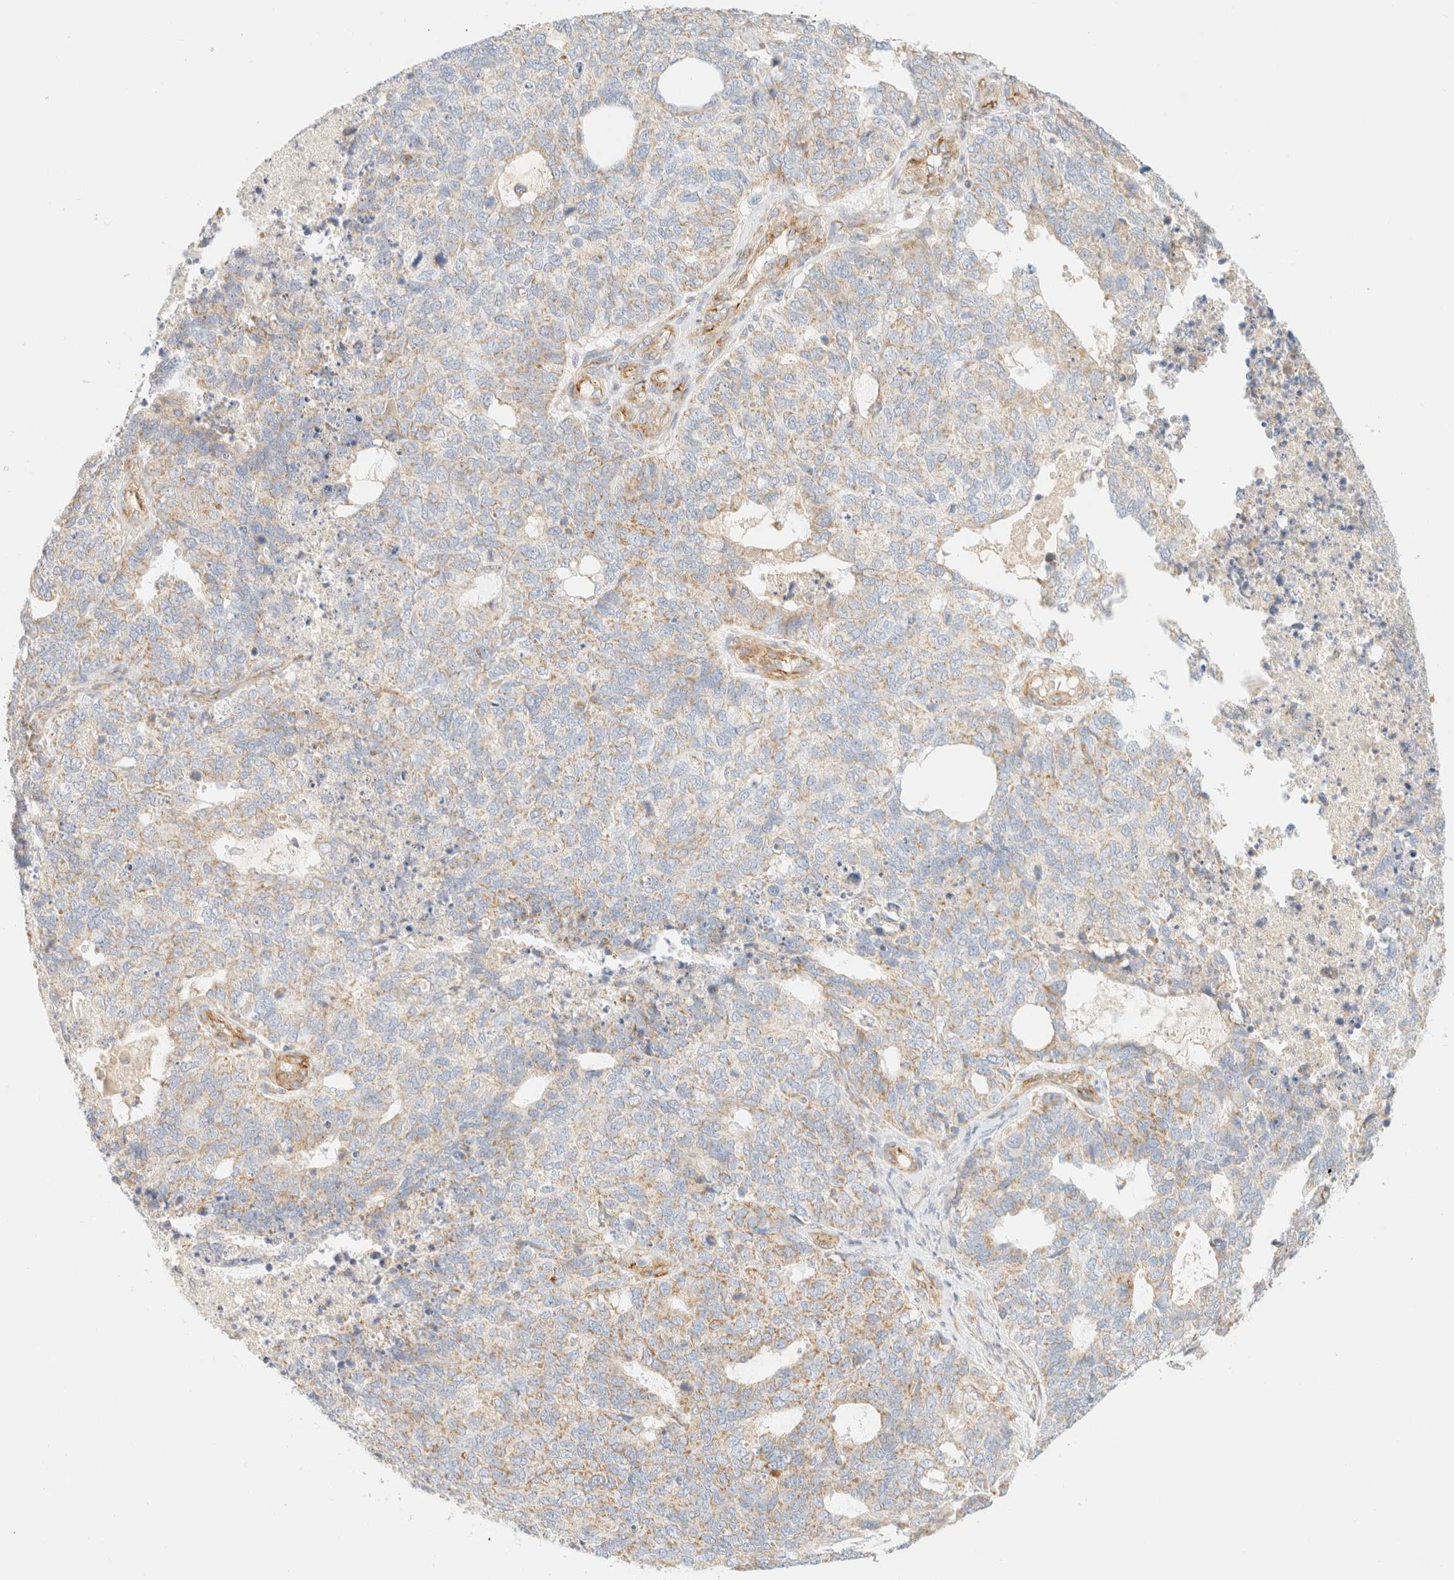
{"staining": {"intensity": "weak", "quantity": "25%-75%", "location": "cytoplasmic/membranous"}, "tissue": "cervical cancer", "cell_type": "Tumor cells", "image_type": "cancer", "snomed": [{"axis": "morphology", "description": "Squamous cell carcinoma, NOS"}, {"axis": "topography", "description": "Cervix"}], "caption": "Human cervical cancer (squamous cell carcinoma) stained for a protein (brown) displays weak cytoplasmic/membranous positive expression in approximately 25%-75% of tumor cells.", "gene": "MRM3", "patient": {"sex": "female", "age": 63}}